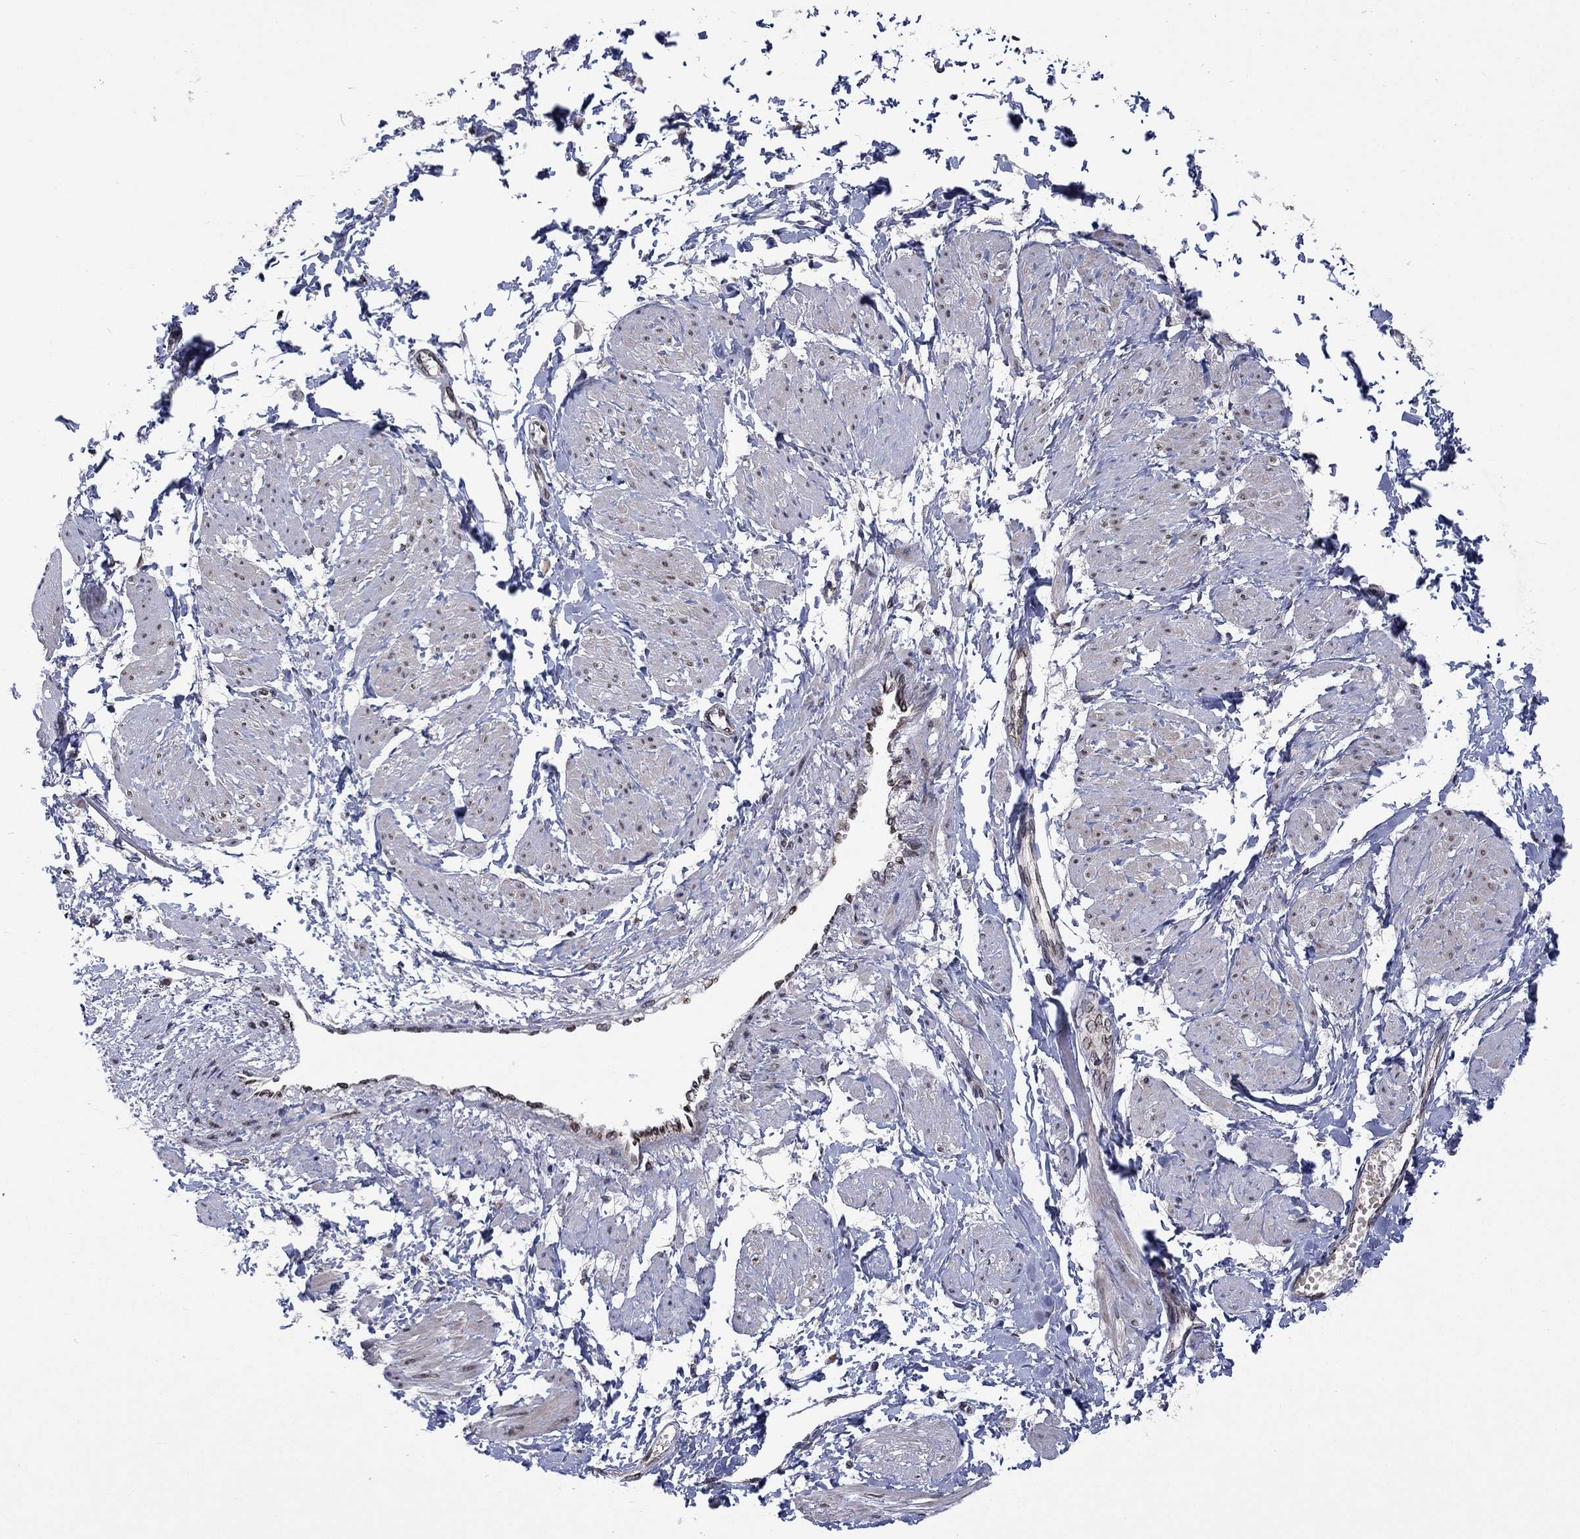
{"staining": {"intensity": "negative", "quantity": "none", "location": "none"}, "tissue": "smooth muscle", "cell_type": "Smooth muscle cells", "image_type": "normal", "snomed": [{"axis": "morphology", "description": "Normal tissue, NOS"}, {"axis": "topography", "description": "Smooth muscle"}, {"axis": "topography", "description": "Uterus"}], "caption": "Immunohistochemistry (IHC) photomicrograph of unremarkable smooth muscle: smooth muscle stained with DAB (3,3'-diaminobenzidine) reveals no significant protein expression in smooth muscle cells. (Brightfield microscopy of DAB immunohistochemistry (IHC) at high magnification).", "gene": "EMC9", "patient": {"sex": "female", "age": 39}}